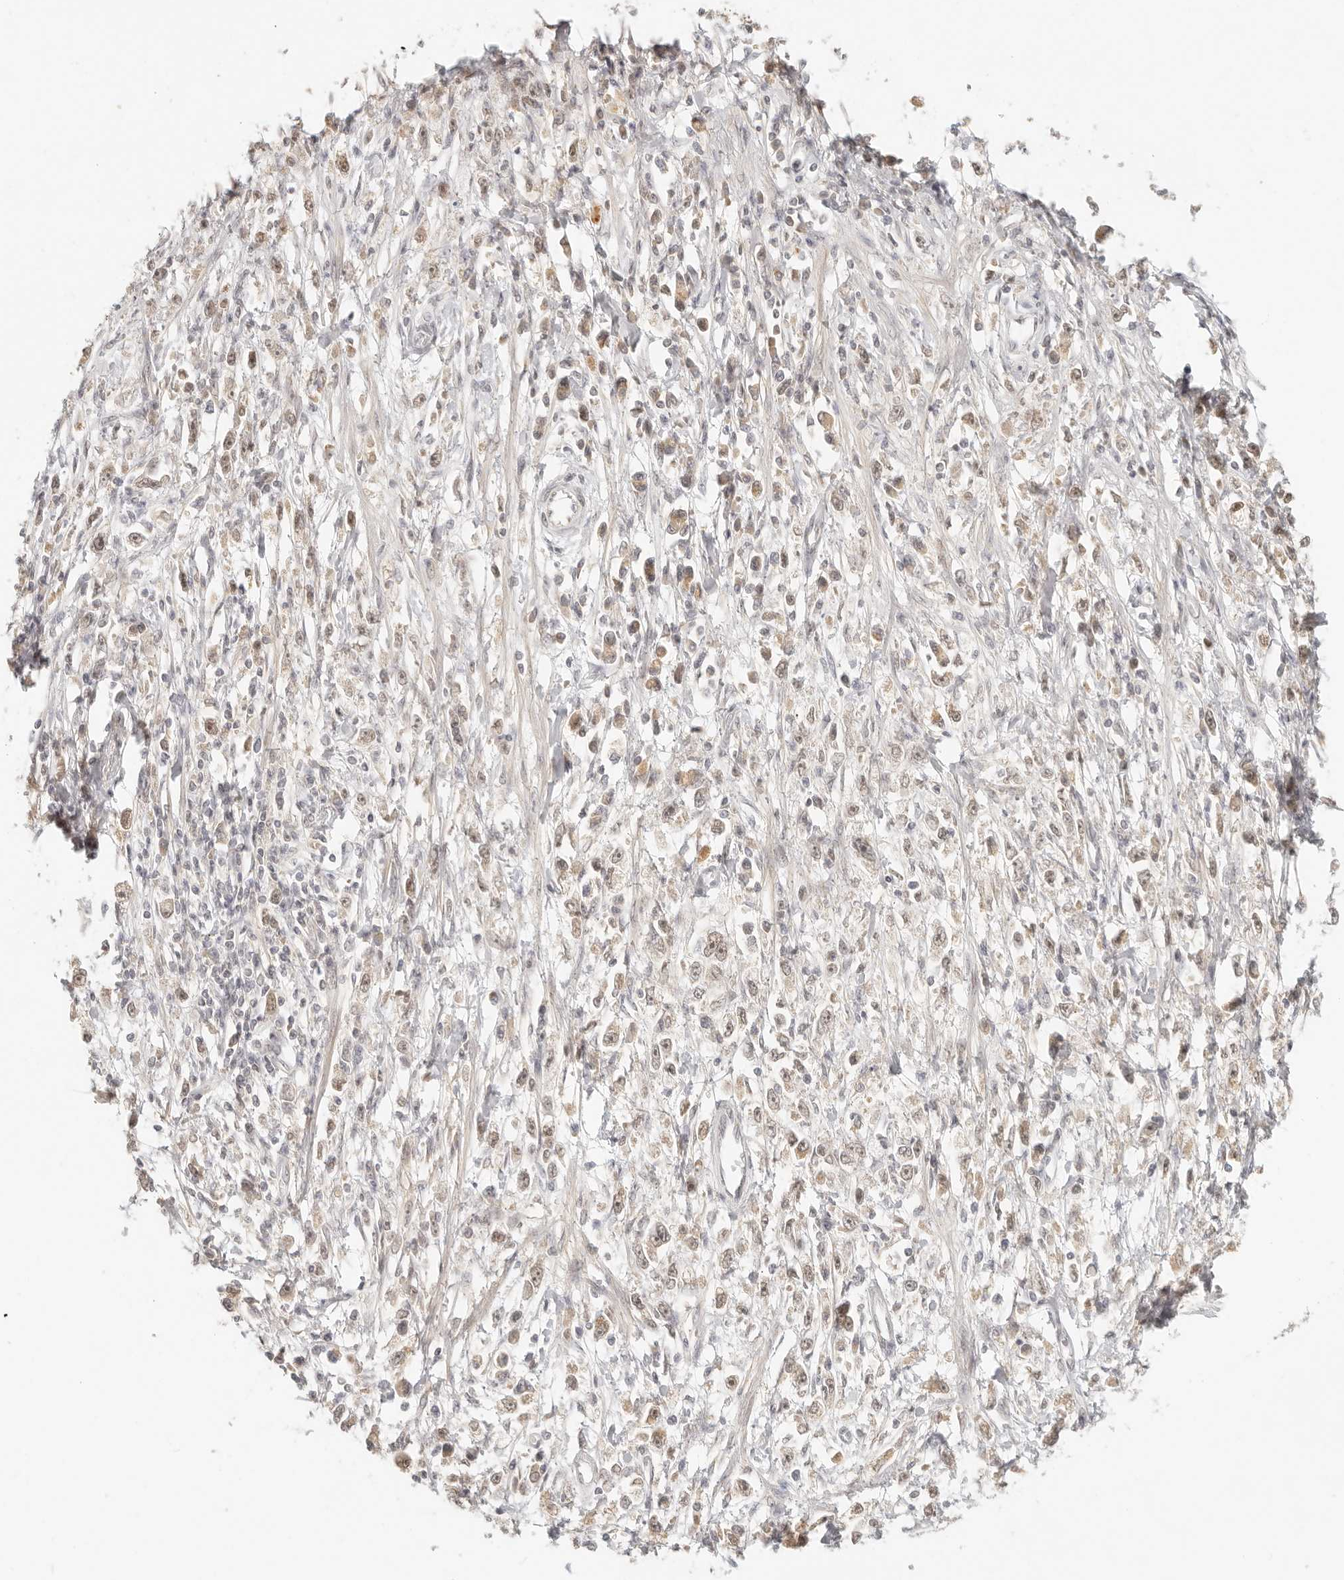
{"staining": {"intensity": "weak", "quantity": ">75%", "location": "cytoplasmic/membranous,nuclear"}, "tissue": "stomach cancer", "cell_type": "Tumor cells", "image_type": "cancer", "snomed": [{"axis": "morphology", "description": "Adenocarcinoma, NOS"}, {"axis": "topography", "description": "Stomach"}], "caption": "Human stomach cancer (adenocarcinoma) stained with a brown dye displays weak cytoplasmic/membranous and nuclear positive positivity in about >75% of tumor cells.", "gene": "INTS11", "patient": {"sex": "female", "age": 59}}